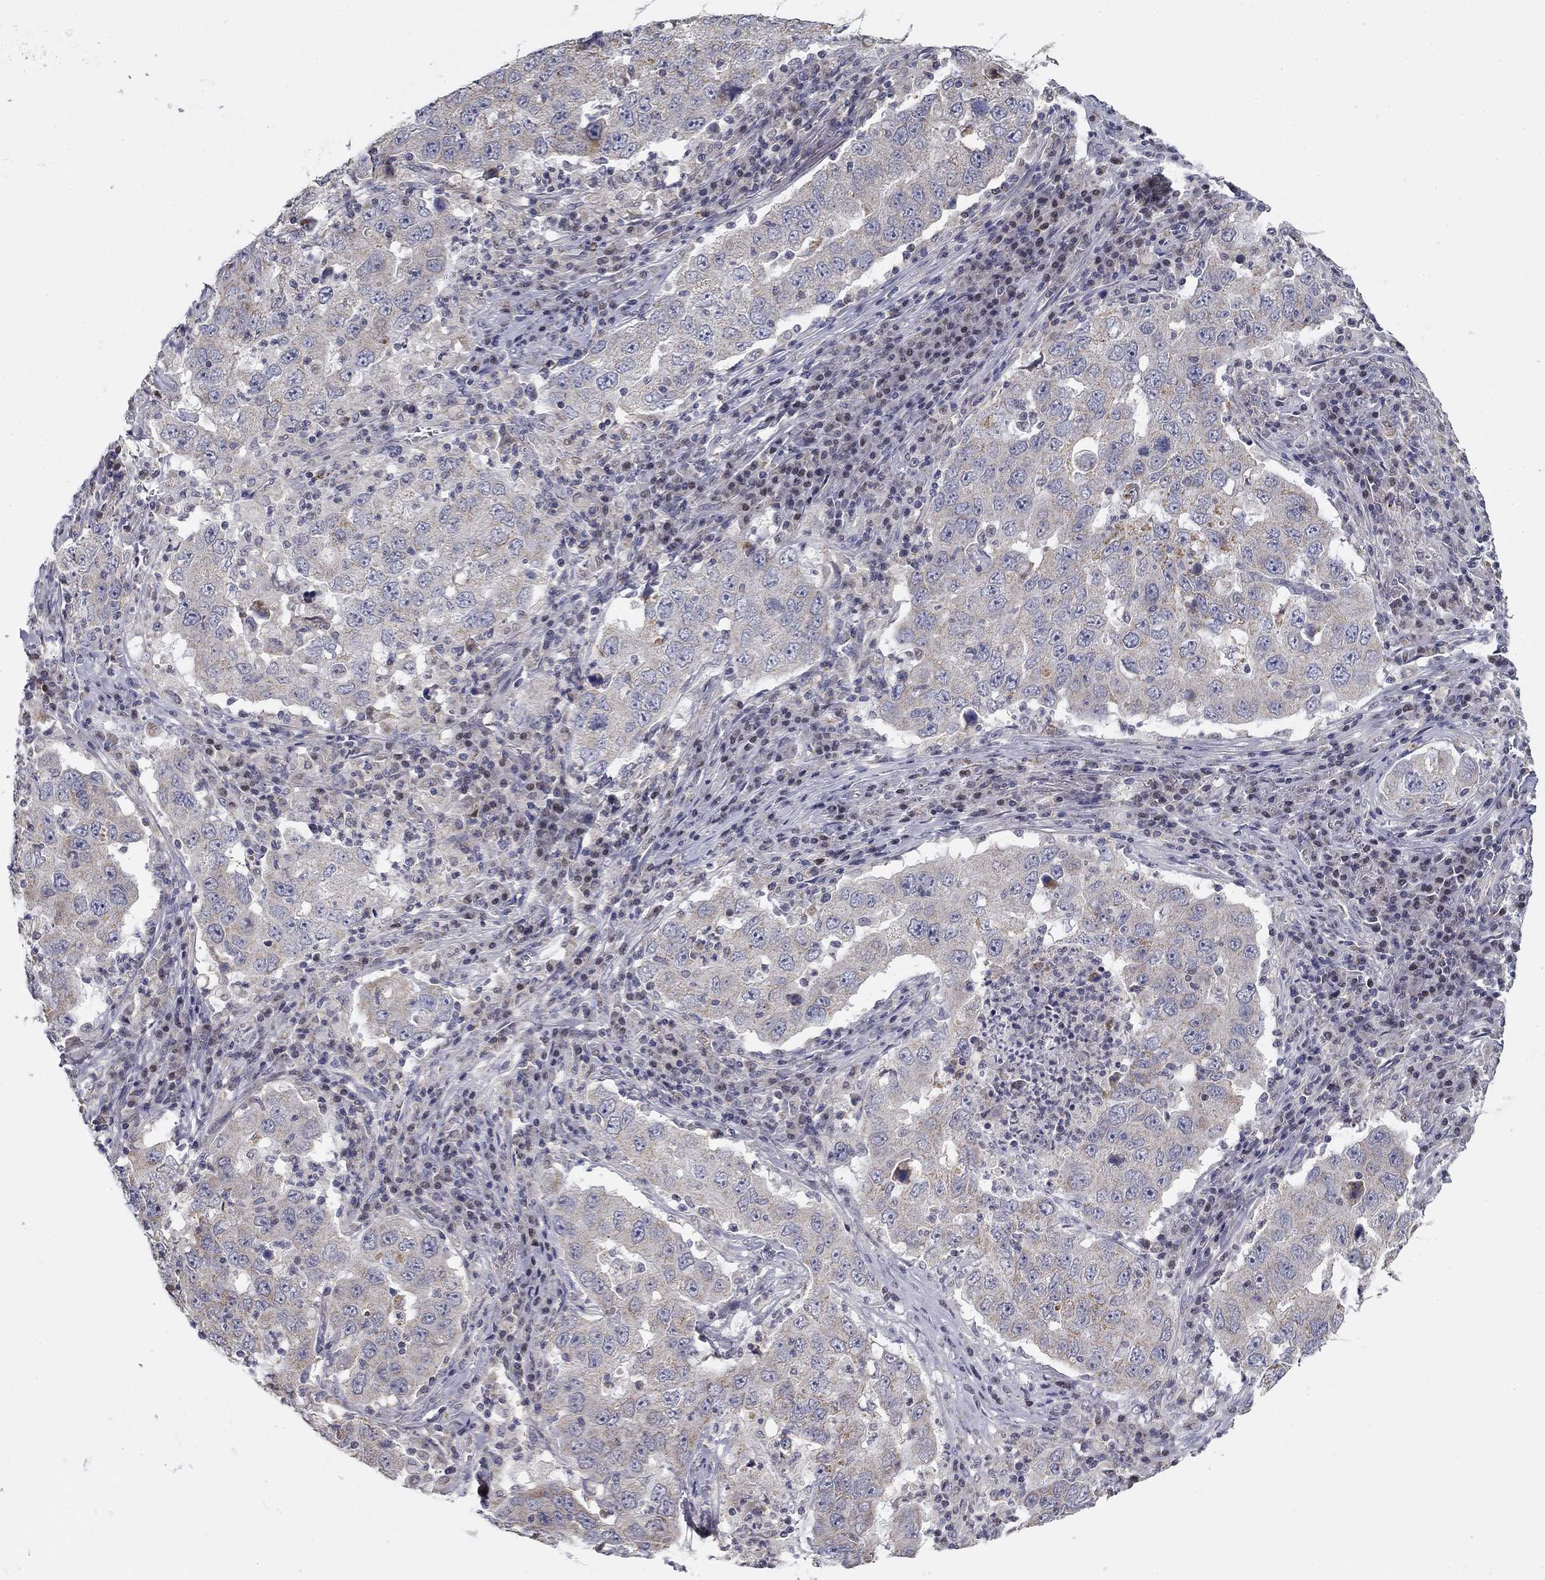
{"staining": {"intensity": "weak", "quantity": "<25%", "location": "cytoplasmic/membranous"}, "tissue": "lung cancer", "cell_type": "Tumor cells", "image_type": "cancer", "snomed": [{"axis": "morphology", "description": "Adenocarcinoma, NOS"}, {"axis": "topography", "description": "Lung"}], "caption": "There is no significant expression in tumor cells of adenocarcinoma (lung).", "gene": "SLC2A9", "patient": {"sex": "male", "age": 73}}